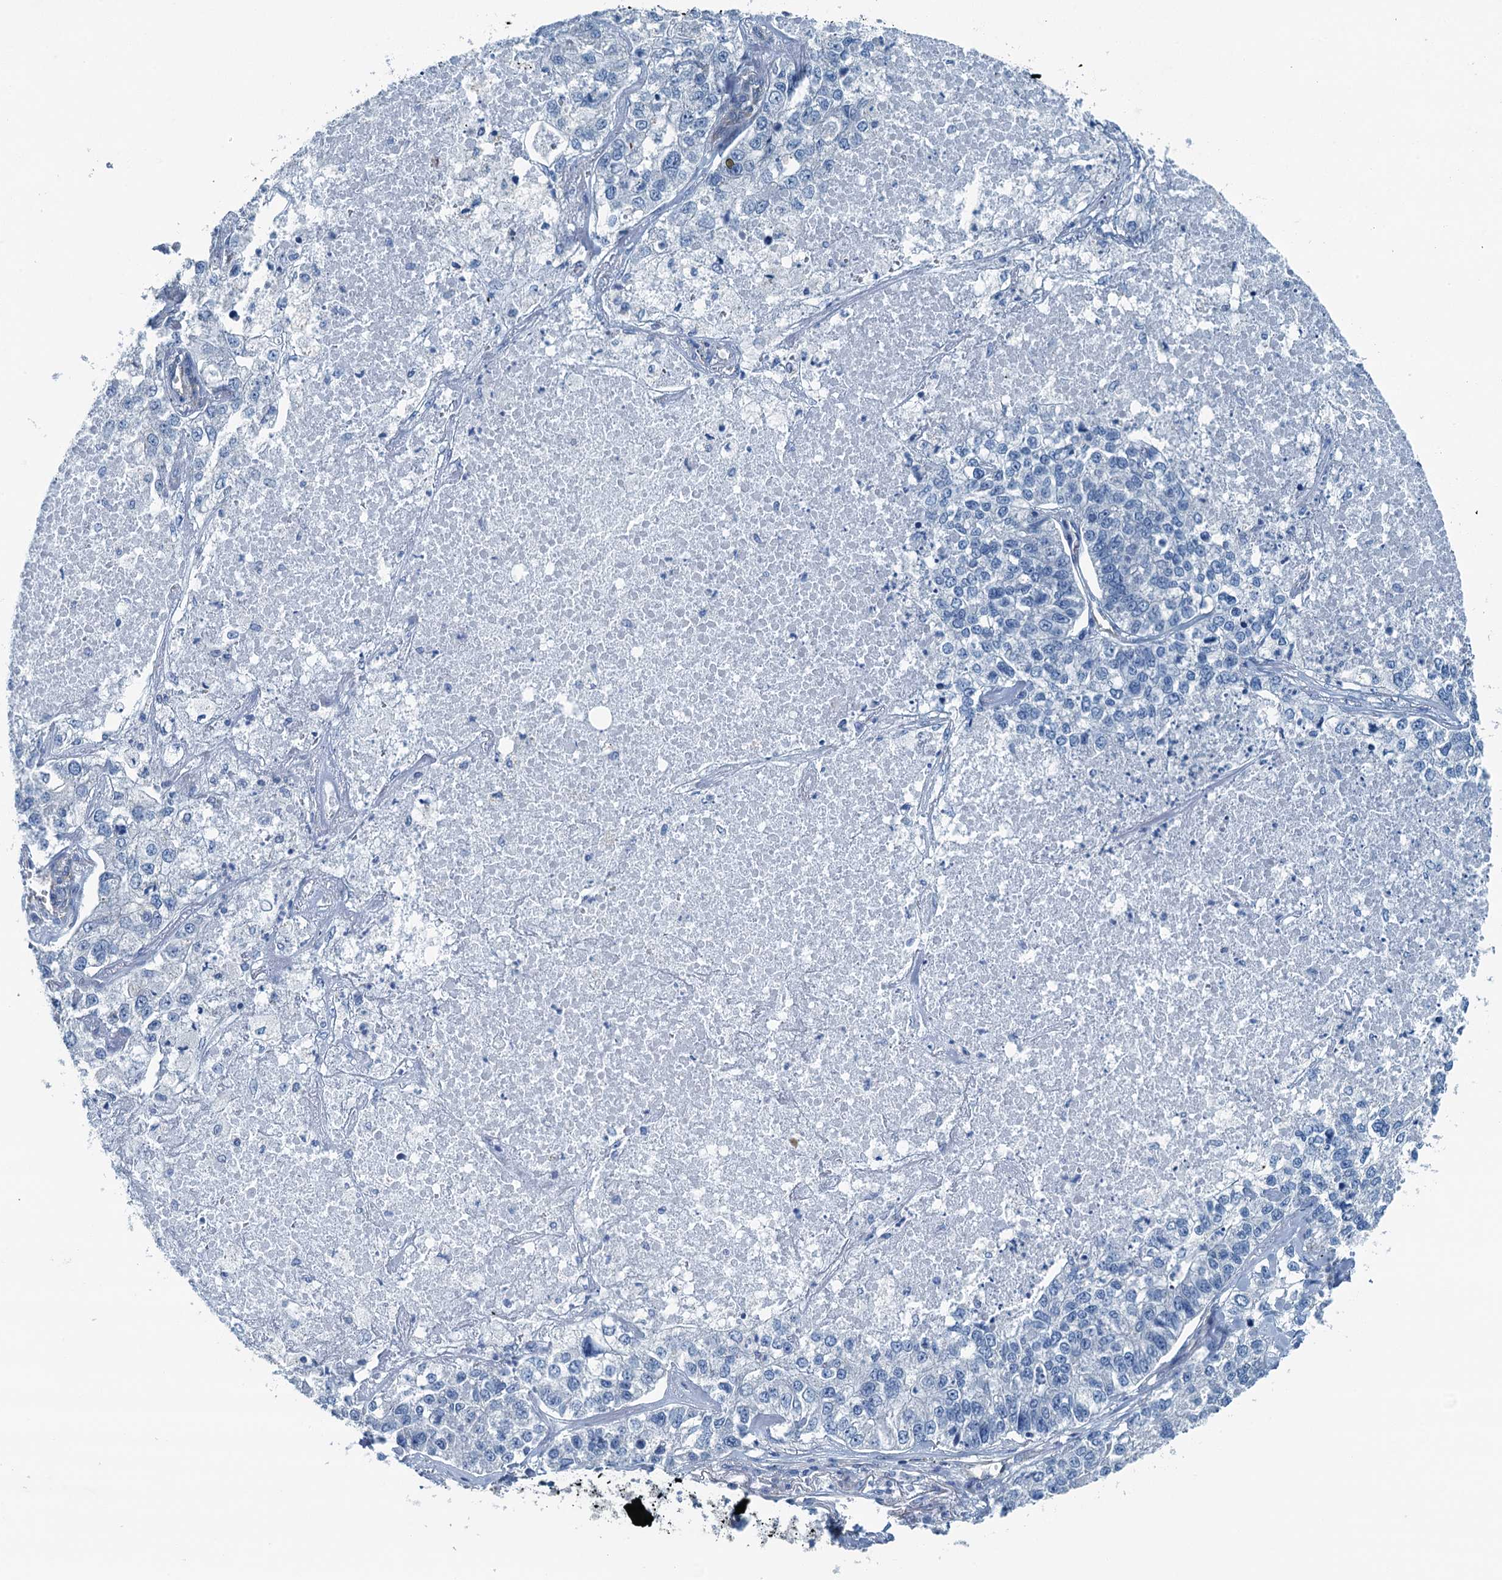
{"staining": {"intensity": "negative", "quantity": "none", "location": "none"}, "tissue": "lung cancer", "cell_type": "Tumor cells", "image_type": "cancer", "snomed": [{"axis": "morphology", "description": "Adenocarcinoma, NOS"}, {"axis": "topography", "description": "Lung"}], "caption": "A high-resolution image shows immunohistochemistry (IHC) staining of lung cancer, which reveals no significant staining in tumor cells.", "gene": "GFOD2", "patient": {"sex": "male", "age": 49}}